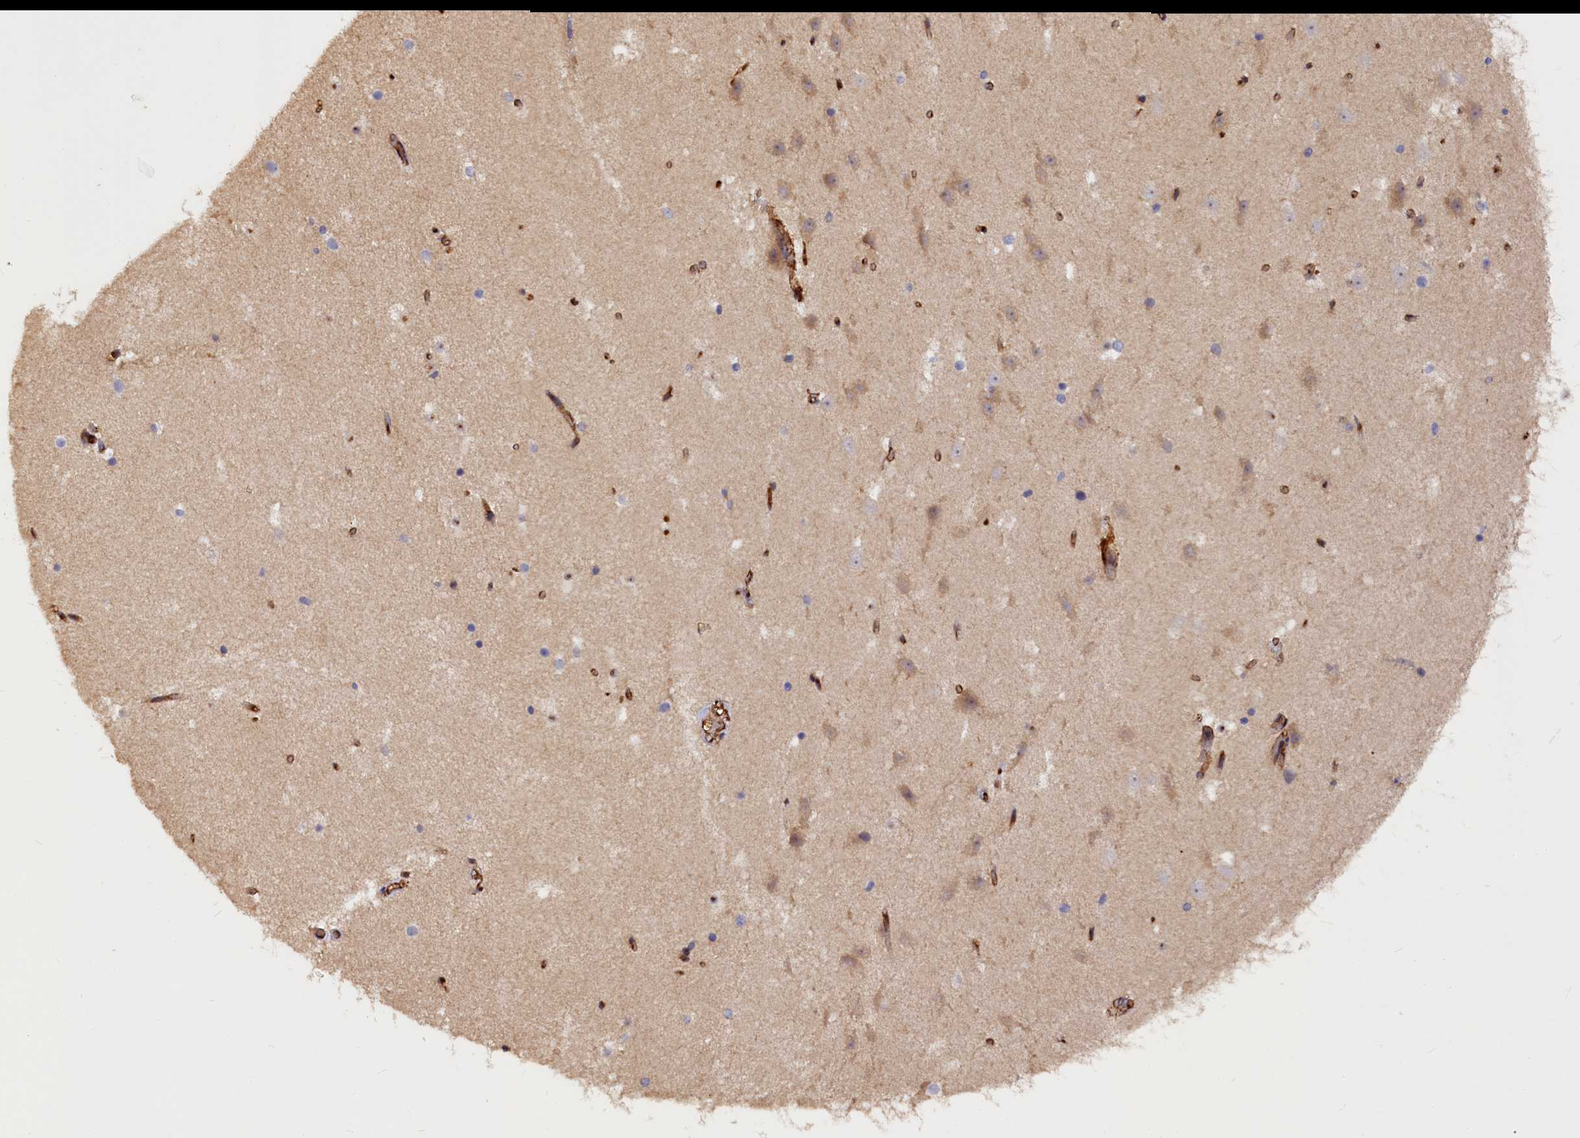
{"staining": {"intensity": "negative", "quantity": "none", "location": "none"}, "tissue": "hippocampus", "cell_type": "Glial cells", "image_type": "normal", "snomed": [{"axis": "morphology", "description": "Normal tissue, NOS"}, {"axis": "topography", "description": "Hippocampus"}], "caption": "DAB immunohistochemical staining of unremarkable human hippocampus exhibits no significant staining in glial cells.", "gene": "ATG101", "patient": {"sex": "female", "age": 52}}